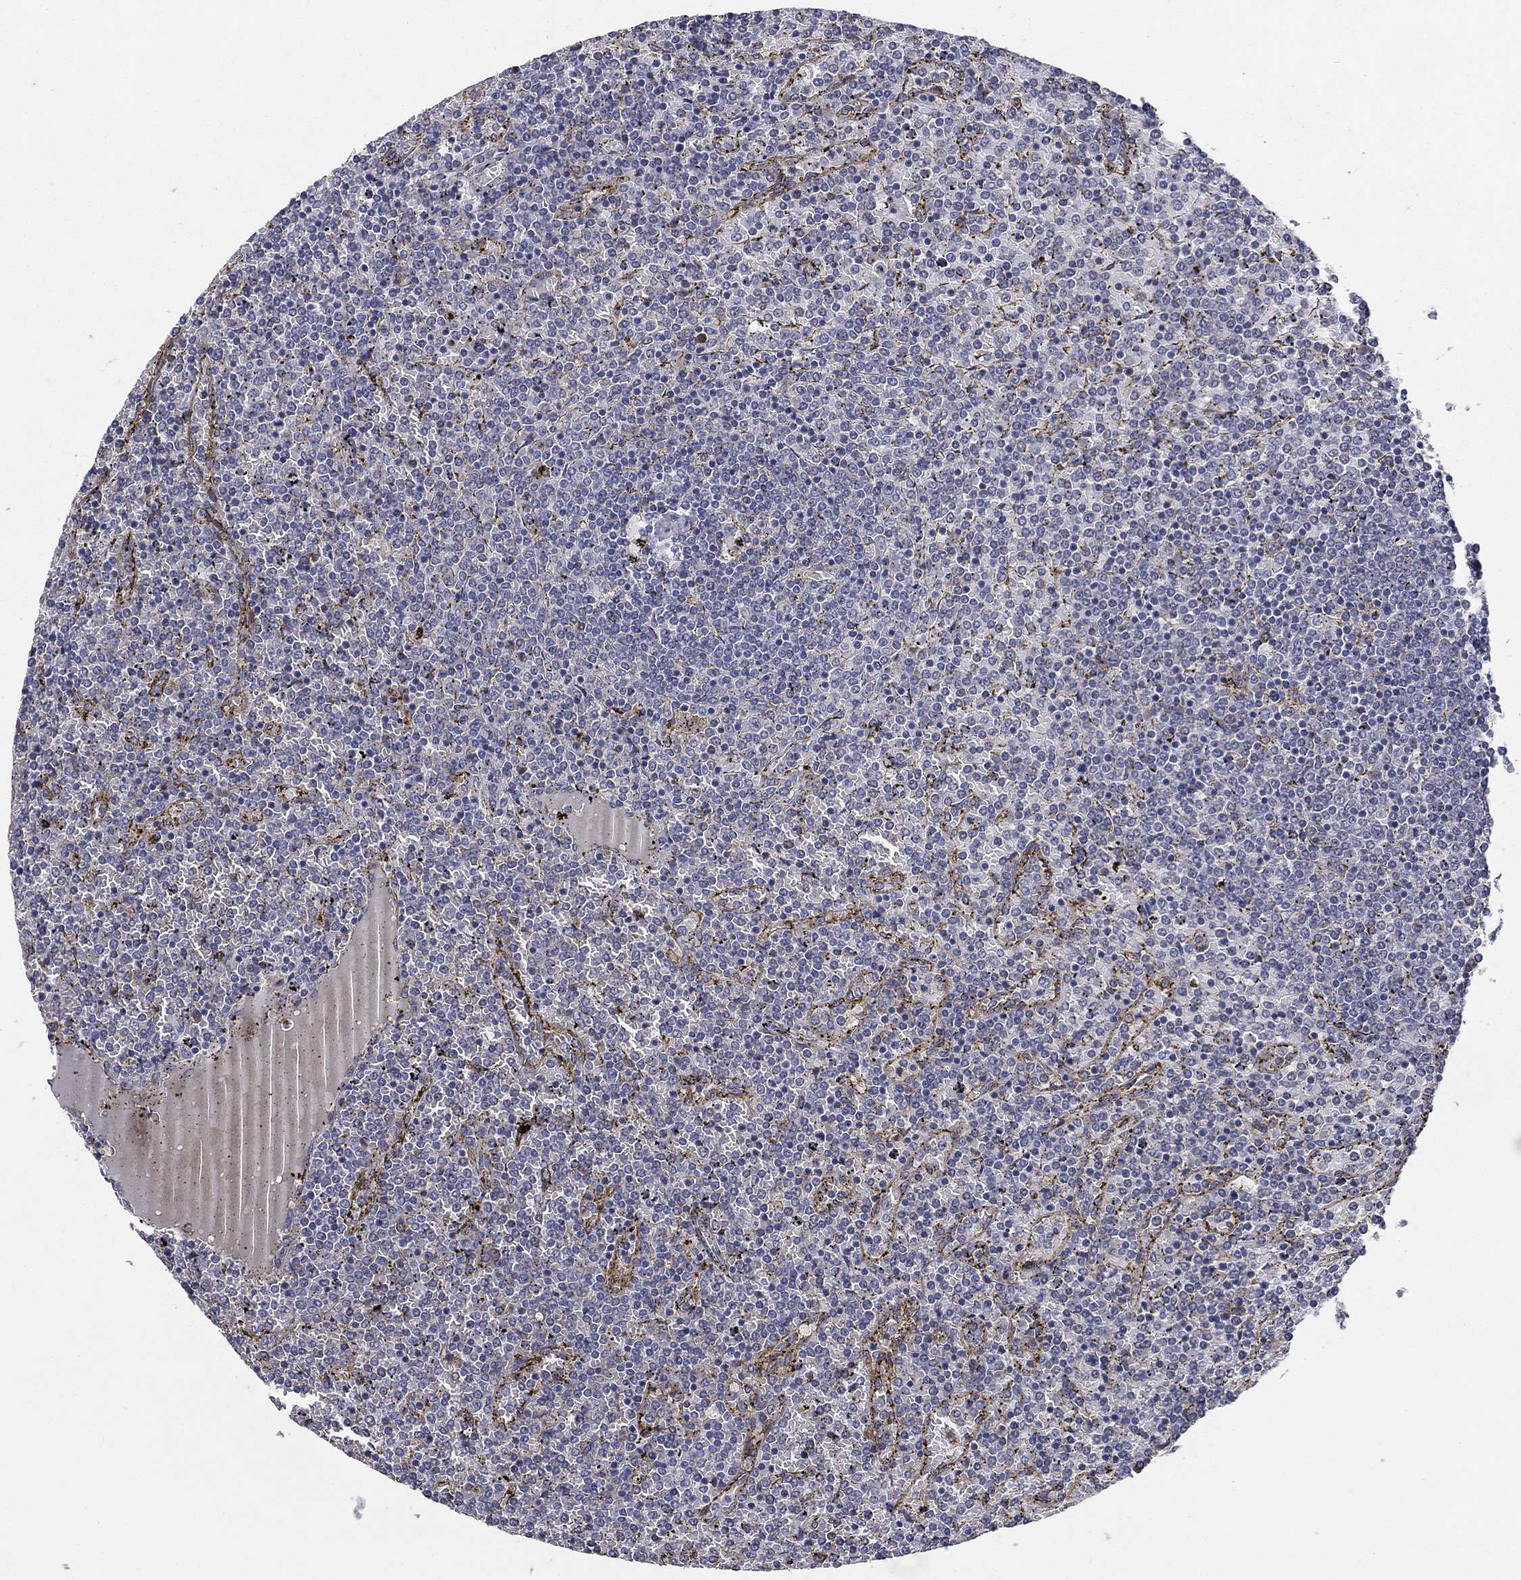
{"staining": {"intensity": "negative", "quantity": "none", "location": "none"}, "tissue": "lymphoma", "cell_type": "Tumor cells", "image_type": "cancer", "snomed": [{"axis": "morphology", "description": "Malignant lymphoma, non-Hodgkin's type, Low grade"}, {"axis": "topography", "description": "Spleen"}], "caption": "Lymphoma stained for a protein using immunohistochemistry (IHC) reveals no expression tumor cells.", "gene": "CD274", "patient": {"sex": "female", "age": 77}}